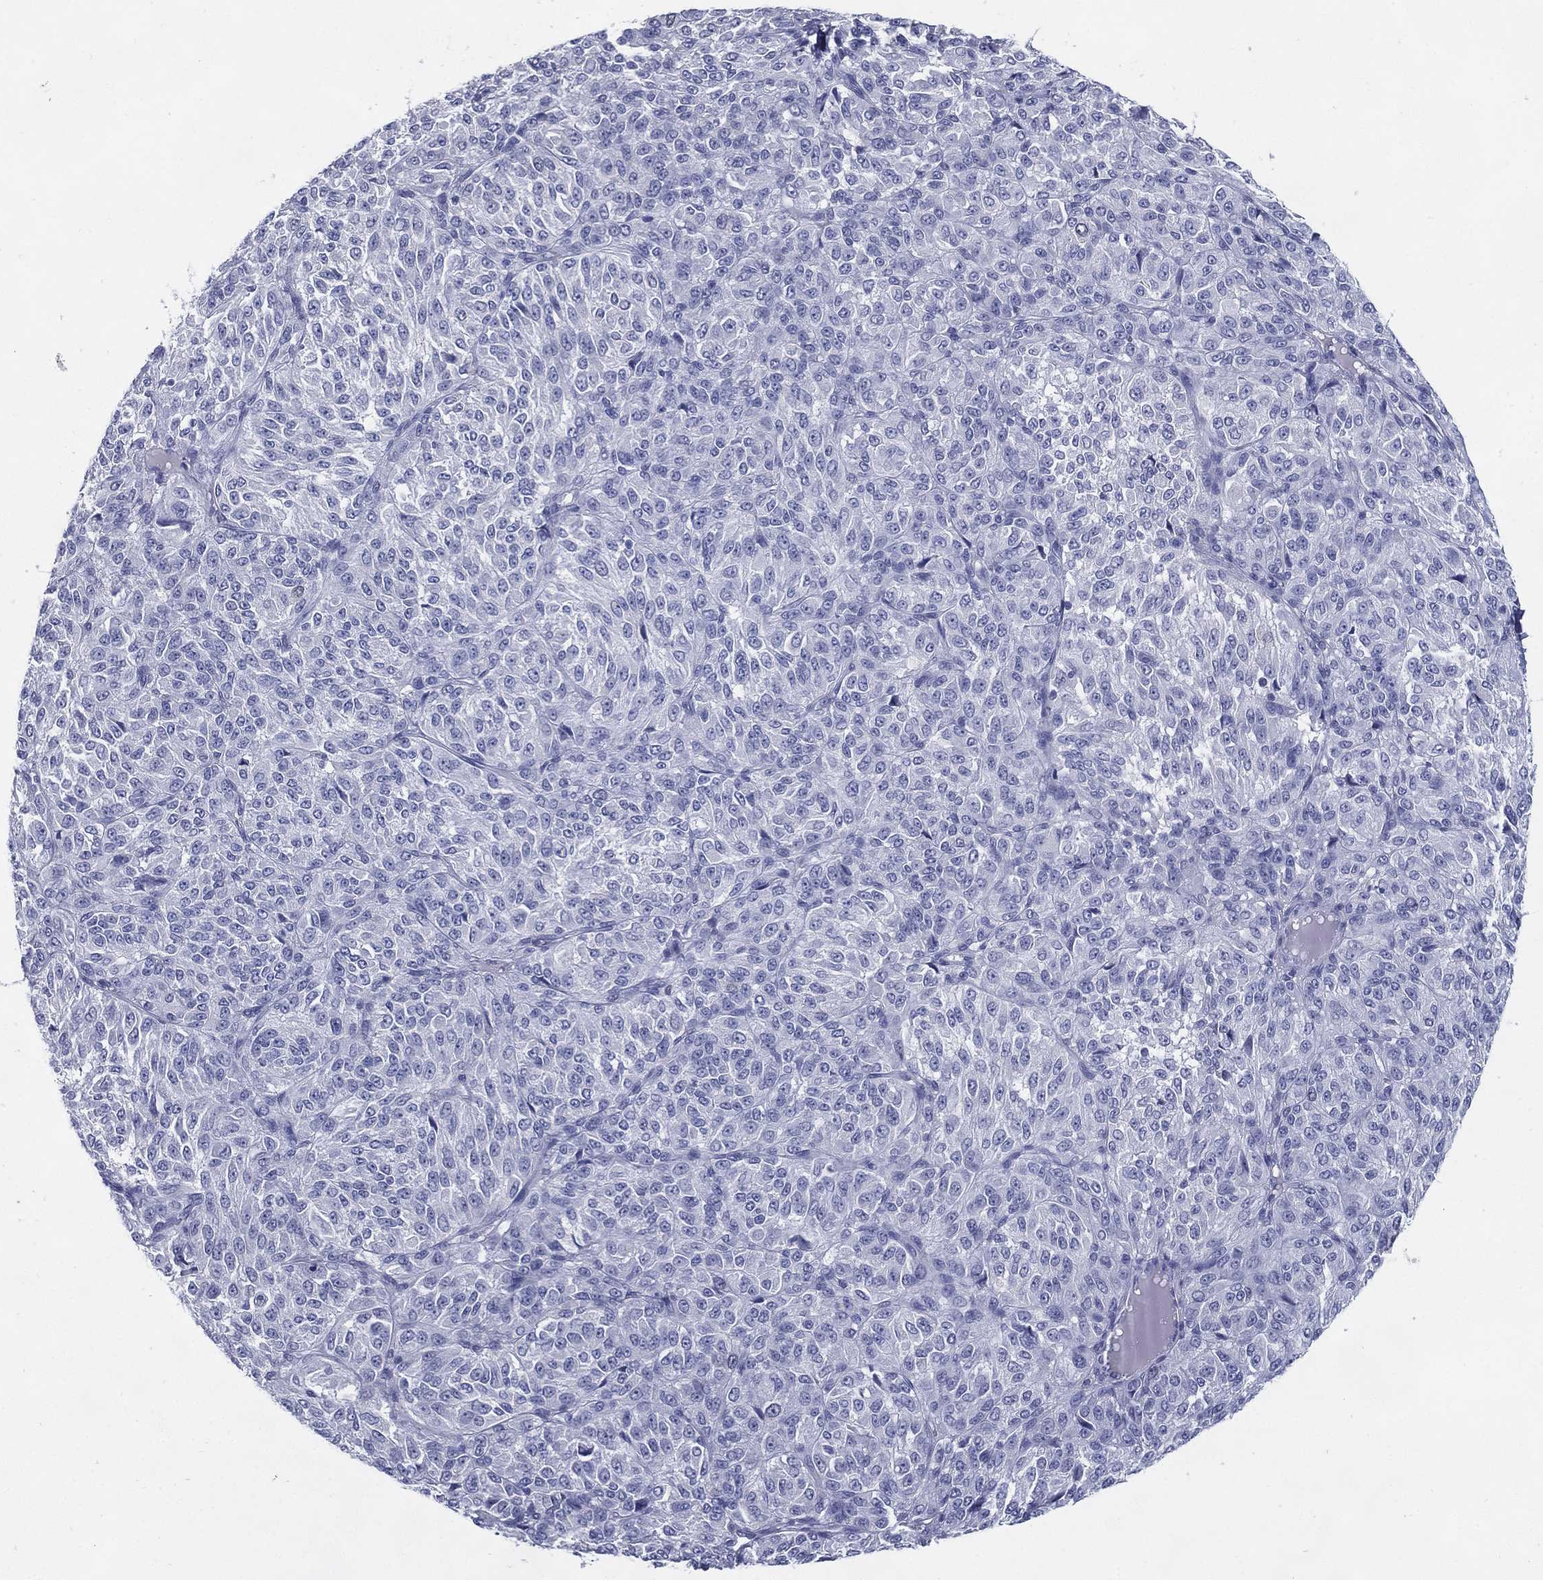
{"staining": {"intensity": "negative", "quantity": "none", "location": "none"}, "tissue": "melanoma", "cell_type": "Tumor cells", "image_type": "cancer", "snomed": [{"axis": "morphology", "description": "Malignant melanoma, Metastatic site"}, {"axis": "topography", "description": "Brain"}], "caption": "Human melanoma stained for a protein using immunohistochemistry reveals no expression in tumor cells.", "gene": "KIF2C", "patient": {"sex": "female", "age": 56}}